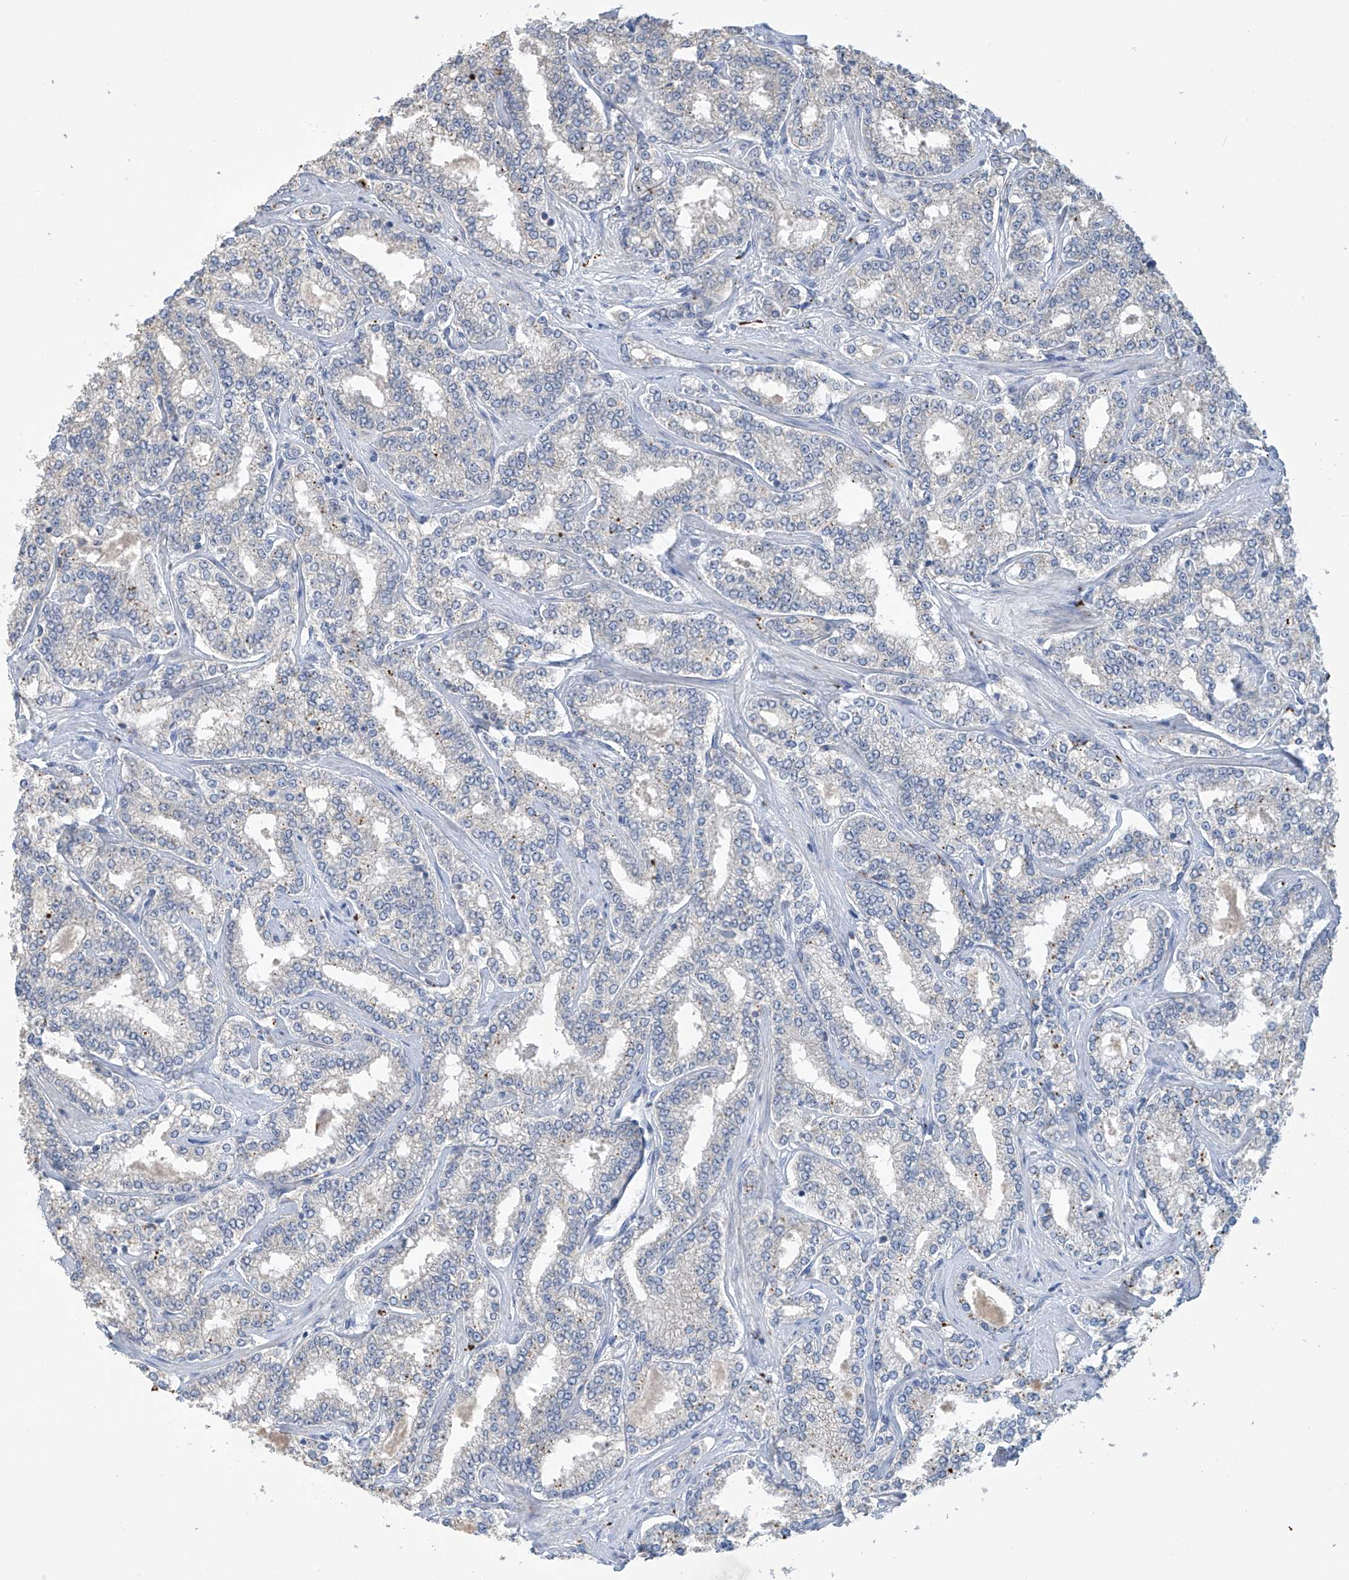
{"staining": {"intensity": "negative", "quantity": "none", "location": "none"}, "tissue": "prostate cancer", "cell_type": "Tumor cells", "image_type": "cancer", "snomed": [{"axis": "morphology", "description": "Normal tissue, NOS"}, {"axis": "morphology", "description": "Adenocarcinoma, High grade"}, {"axis": "topography", "description": "Prostate"}], "caption": "Immunohistochemistry (IHC) image of neoplastic tissue: human prostate adenocarcinoma (high-grade) stained with DAB shows no significant protein staining in tumor cells.", "gene": "OGT", "patient": {"sex": "male", "age": 83}}